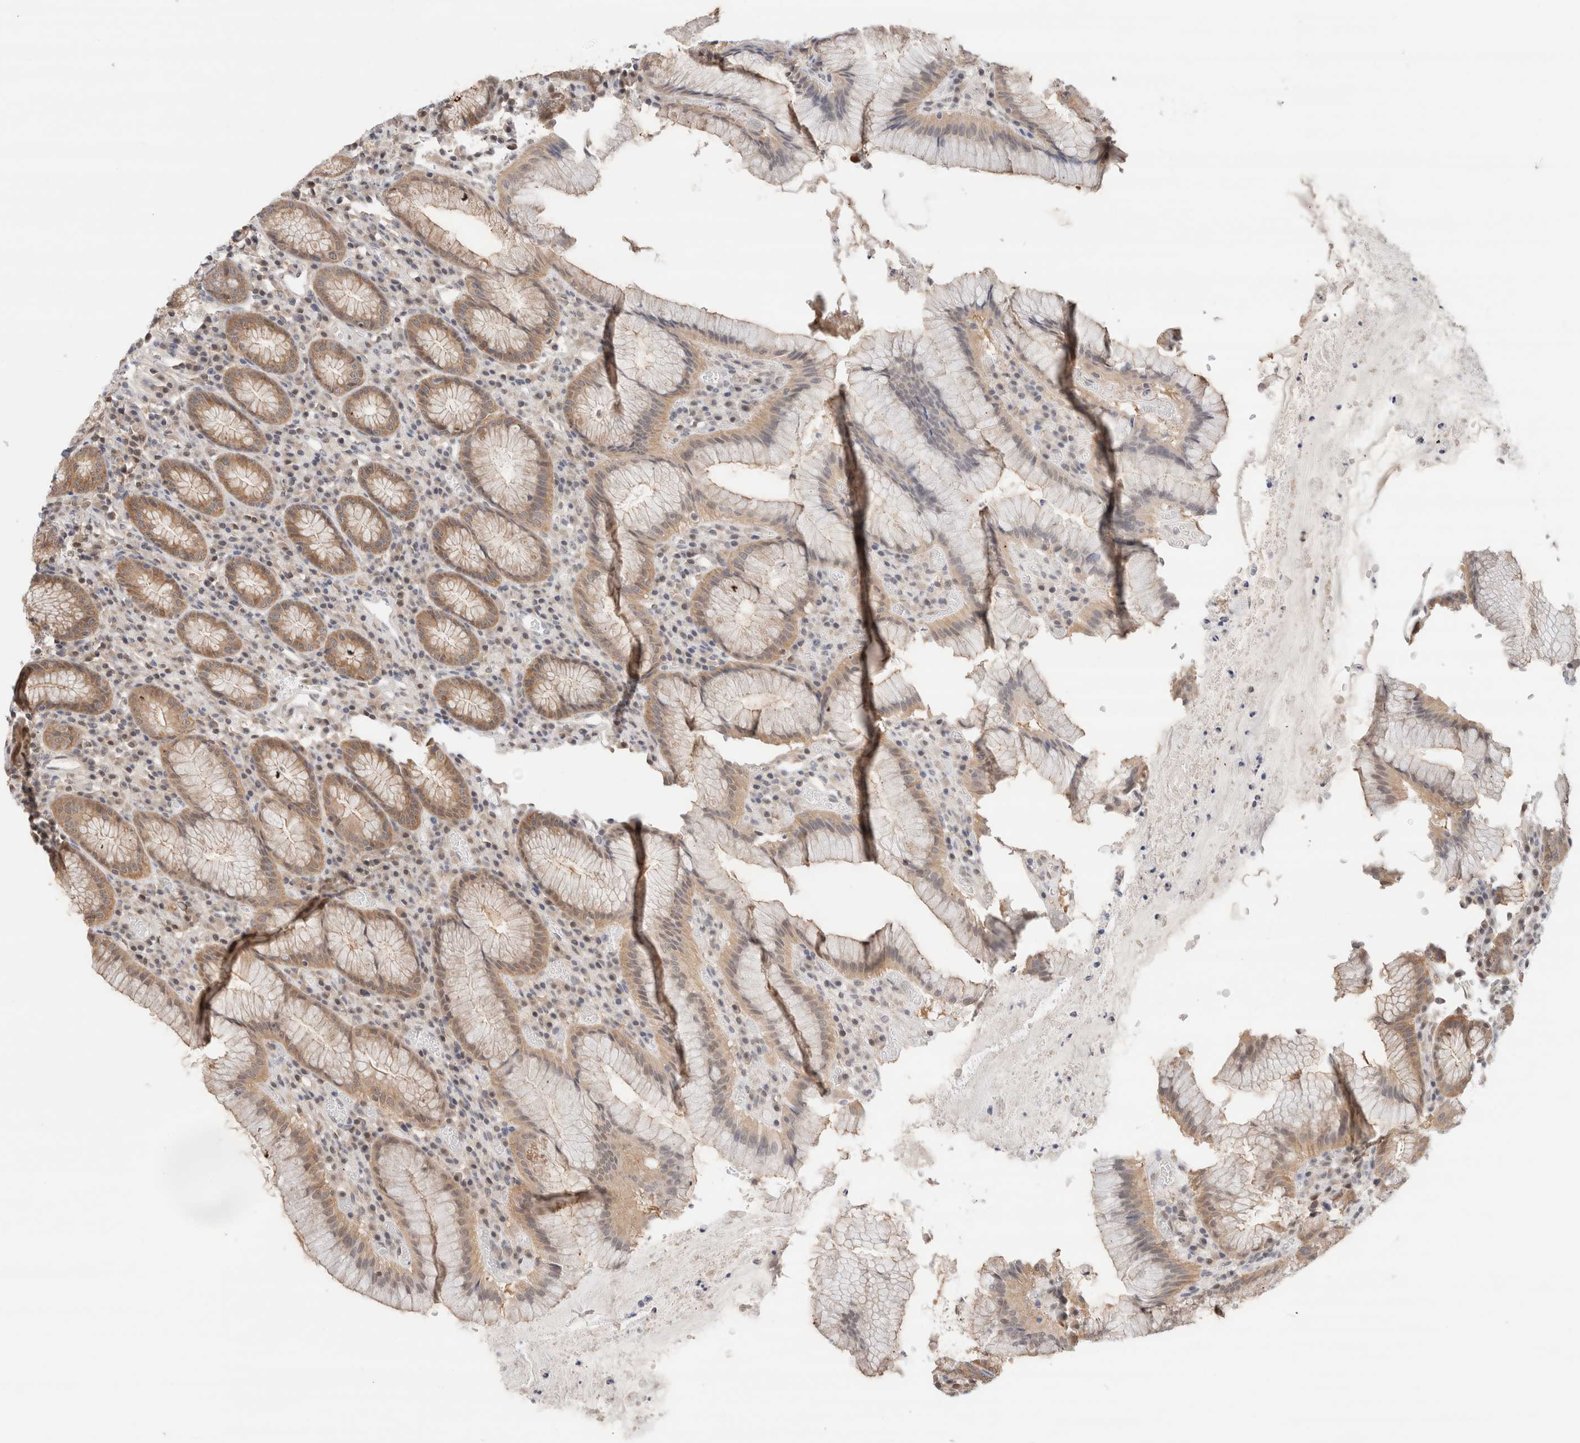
{"staining": {"intensity": "moderate", "quantity": ">75%", "location": "cytoplasmic/membranous"}, "tissue": "stomach", "cell_type": "Glandular cells", "image_type": "normal", "snomed": [{"axis": "morphology", "description": "Normal tissue, NOS"}, {"axis": "topography", "description": "Stomach"}], "caption": "IHC histopathology image of normal stomach: human stomach stained using IHC demonstrates medium levels of moderate protein expression localized specifically in the cytoplasmic/membranous of glandular cells, appearing as a cytoplasmic/membranous brown color.", "gene": "C17orf97", "patient": {"sex": "male", "age": 55}}